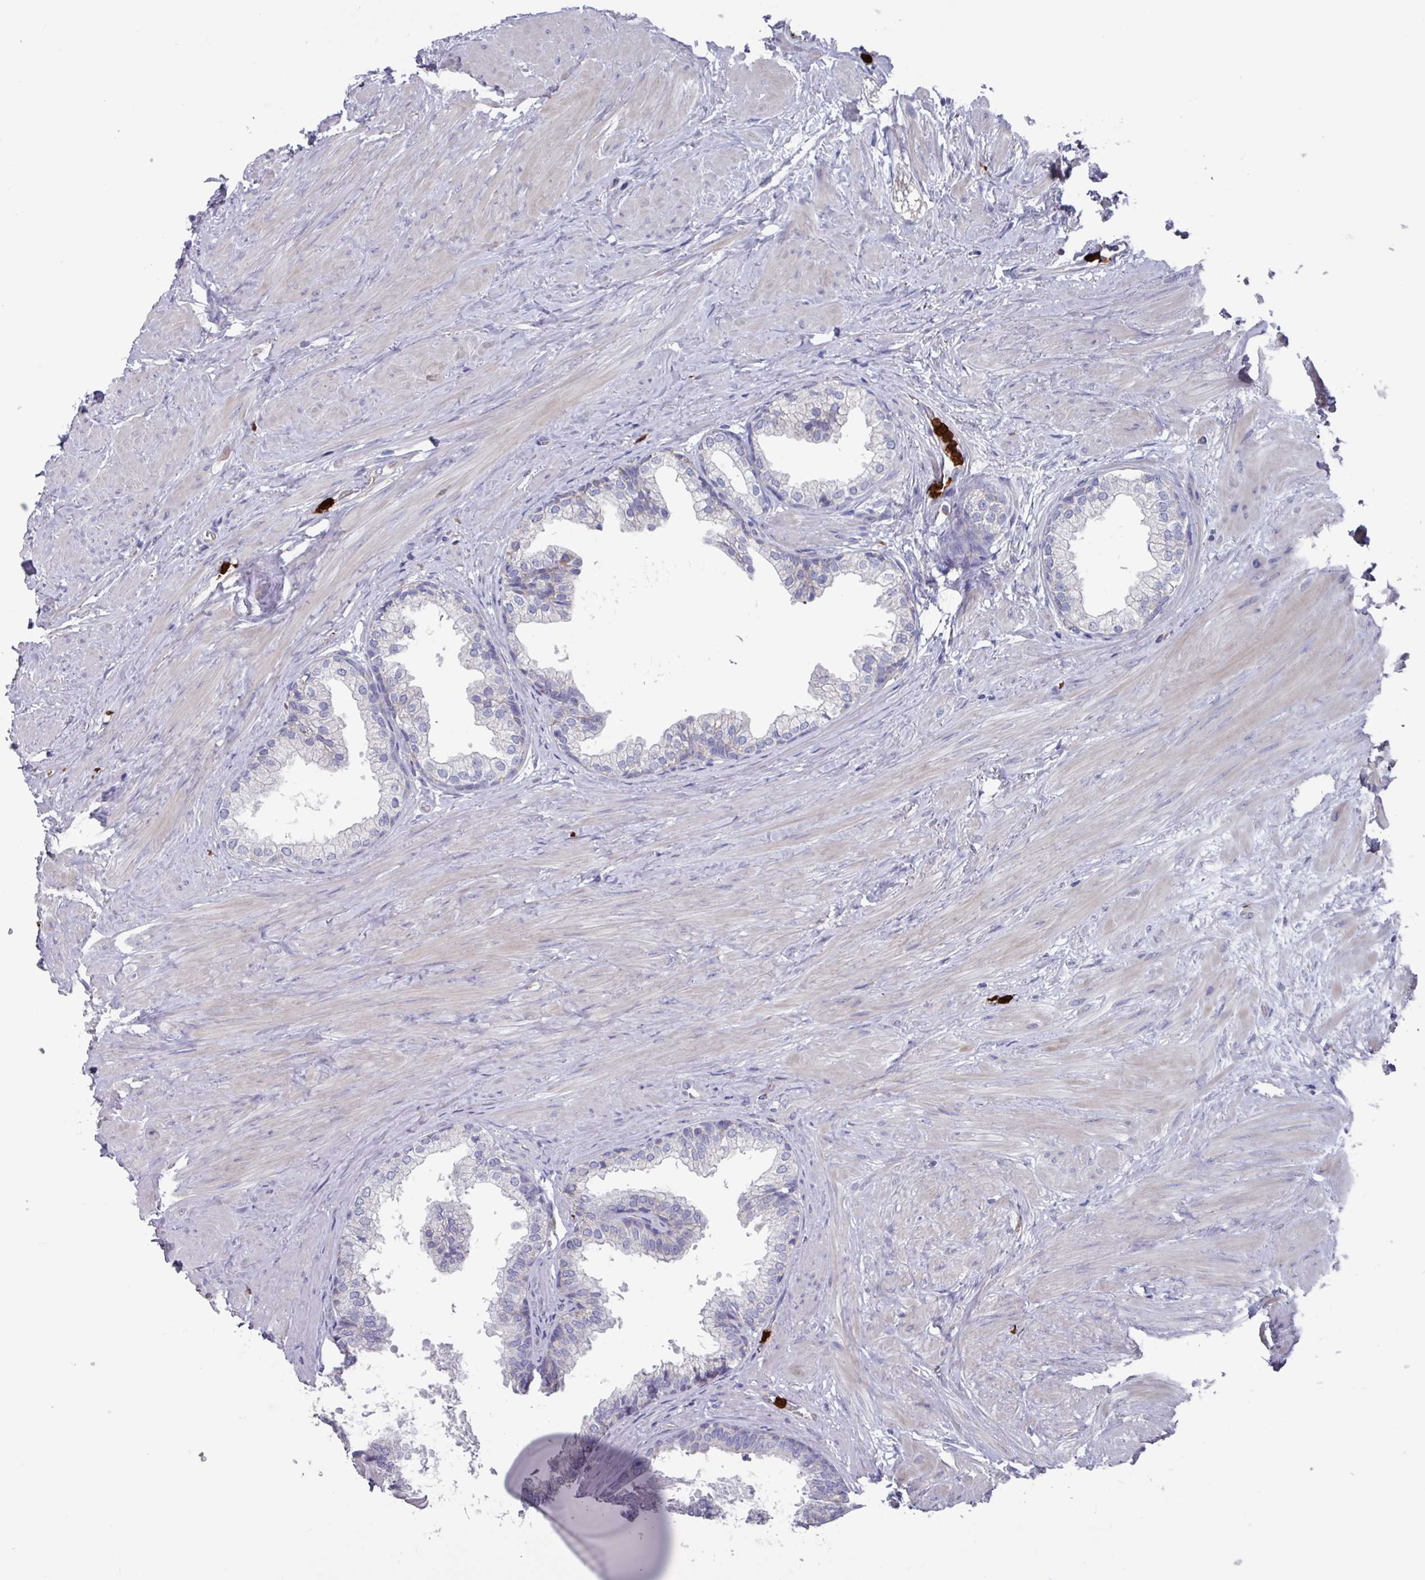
{"staining": {"intensity": "negative", "quantity": "none", "location": "none"}, "tissue": "prostate", "cell_type": "Glandular cells", "image_type": "normal", "snomed": [{"axis": "morphology", "description": "Normal tissue, NOS"}, {"axis": "topography", "description": "Prostate"}], "caption": "Immunohistochemistry photomicrograph of benign prostate: prostate stained with DAB (3,3'-diaminobenzidine) exhibits no significant protein staining in glandular cells.", "gene": "UQCC2", "patient": {"sex": "male", "age": 48}}